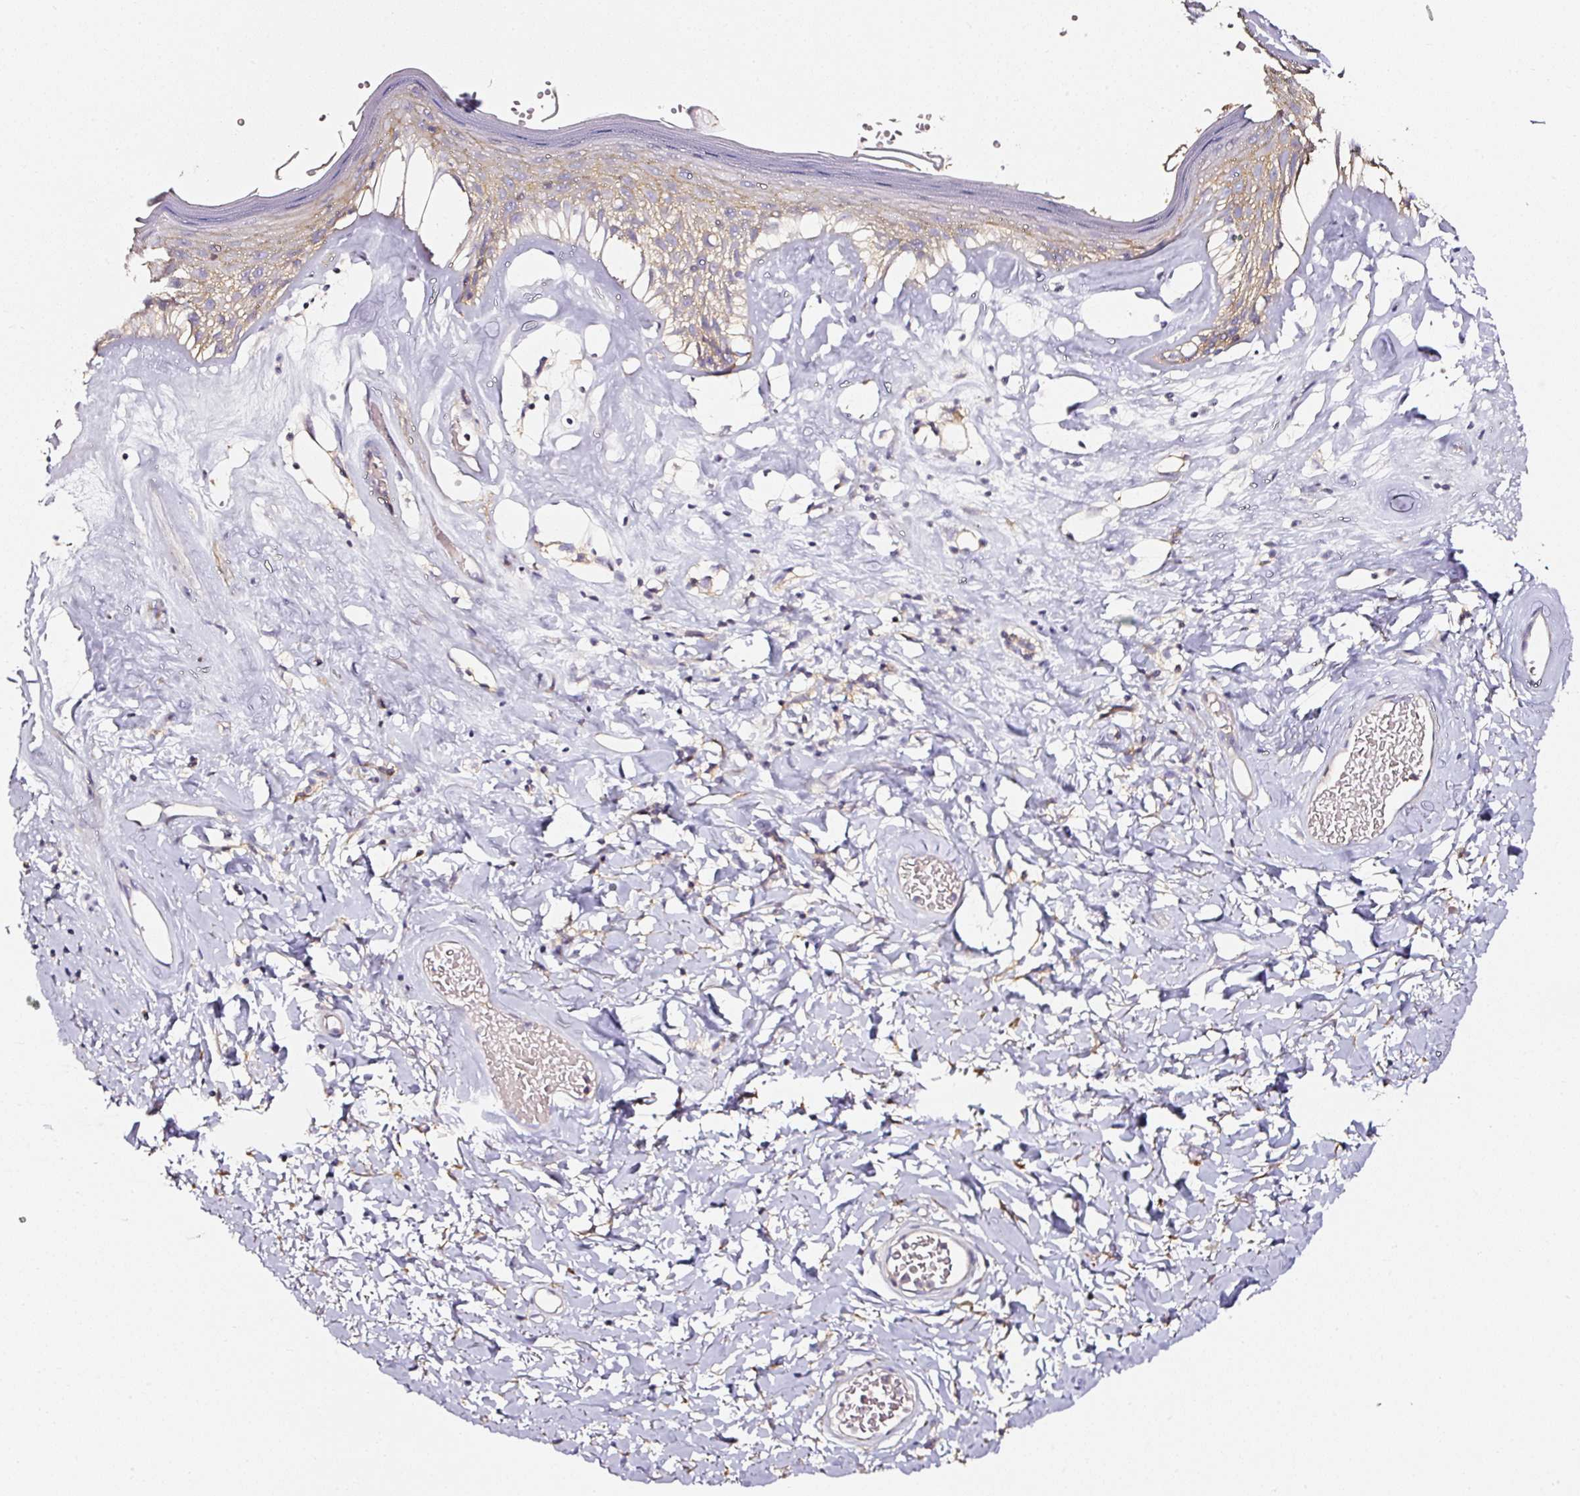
{"staining": {"intensity": "moderate", "quantity": "<25%", "location": "cytoplasmic/membranous"}, "tissue": "skin", "cell_type": "Epidermal cells", "image_type": "normal", "snomed": [{"axis": "morphology", "description": "Normal tissue, NOS"}, {"axis": "morphology", "description": "Inflammation, NOS"}, {"axis": "topography", "description": "Vulva"}], "caption": "Immunohistochemistry of benign skin shows low levels of moderate cytoplasmic/membranous positivity in approximately <25% of epidermal cells. (DAB IHC with brightfield microscopy, high magnification).", "gene": "CD47", "patient": {"sex": "female", "age": 86}}